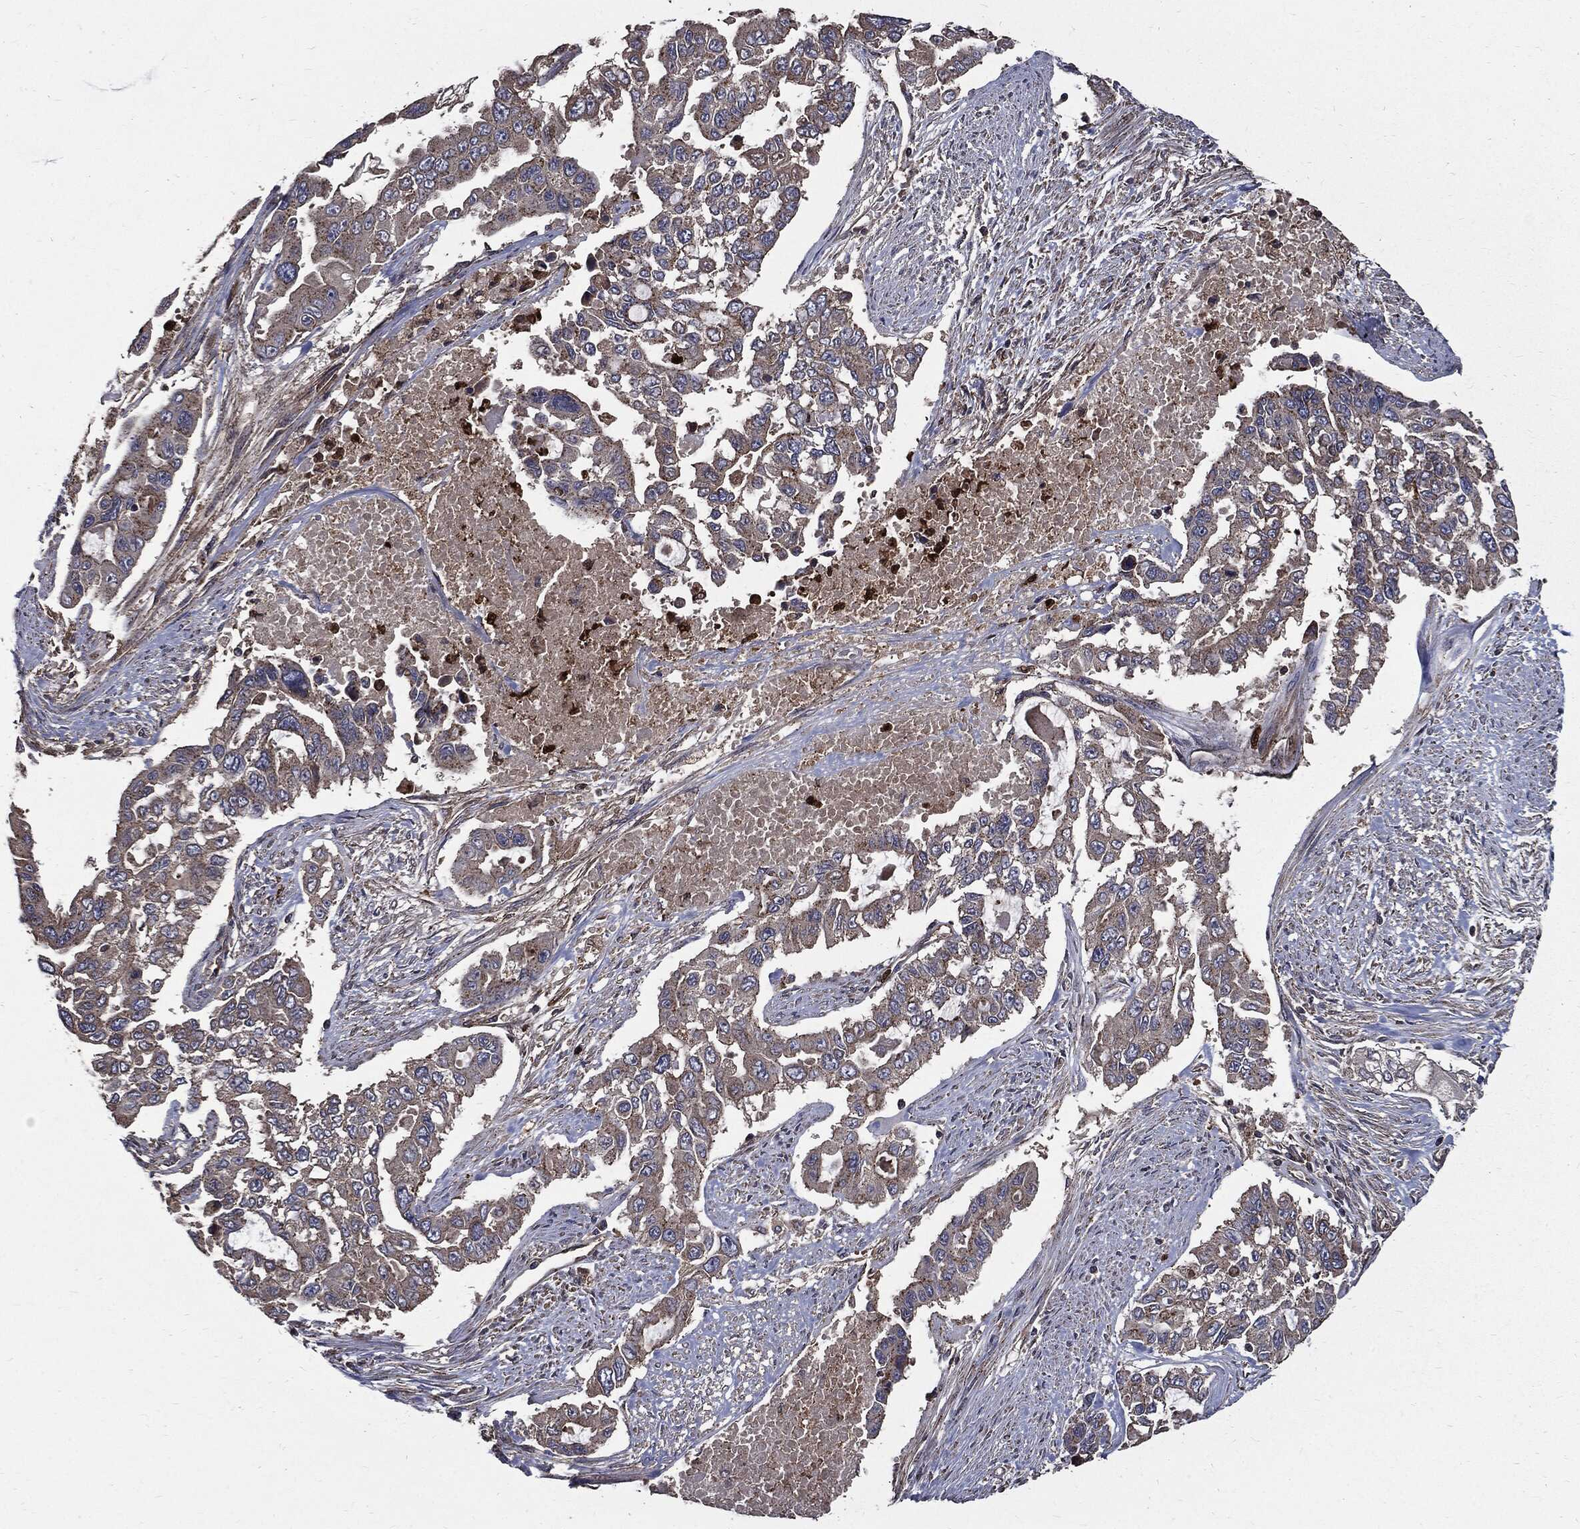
{"staining": {"intensity": "weak", "quantity": "25%-75%", "location": "cytoplasmic/membranous"}, "tissue": "endometrial cancer", "cell_type": "Tumor cells", "image_type": "cancer", "snomed": [{"axis": "morphology", "description": "Adenocarcinoma, NOS"}, {"axis": "topography", "description": "Uterus"}], "caption": "Immunohistochemical staining of human adenocarcinoma (endometrial) demonstrates weak cytoplasmic/membranous protein expression in approximately 25%-75% of tumor cells. (Stains: DAB (3,3'-diaminobenzidine) in brown, nuclei in blue, Microscopy: brightfield microscopy at high magnification).", "gene": "PDCD6IP", "patient": {"sex": "female", "age": 59}}